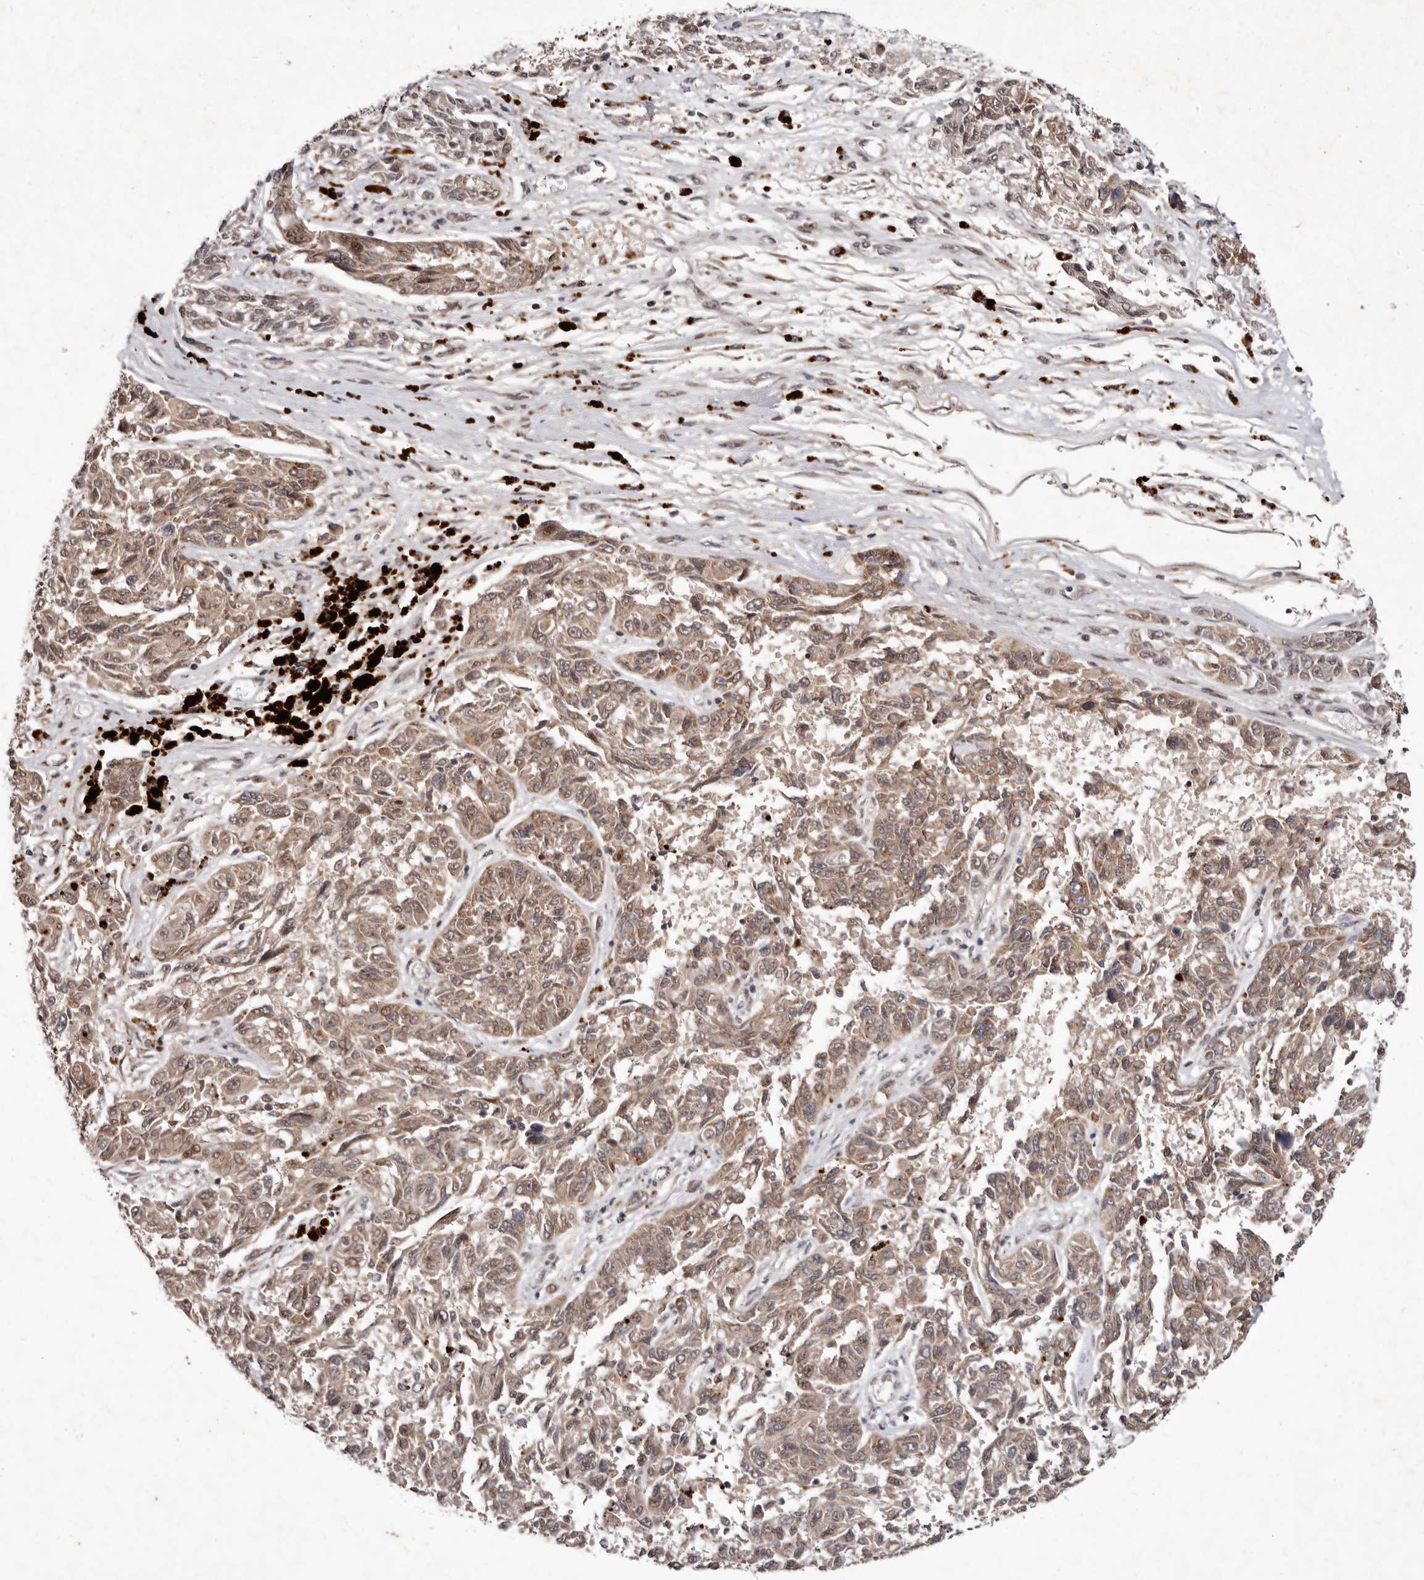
{"staining": {"intensity": "moderate", "quantity": ">75%", "location": "cytoplasmic/membranous,nuclear"}, "tissue": "melanoma", "cell_type": "Tumor cells", "image_type": "cancer", "snomed": [{"axis": "morphology", "description": "Malignant melanoma, NOS"}, {"axis": "topography", "description": "Skin"}], "caption": "The photomicrograph demonstrates staining of malignant melanoma, revealing moderate cytoplasmic/membranous and nuclear protein expression (brown color) within tumor cells. Immunohistochemistry (ihc) stains the protein in brown and the nuclei are stained blue.", "gene": "ABL1", "patient": {"sex": "male", "age": 53}}